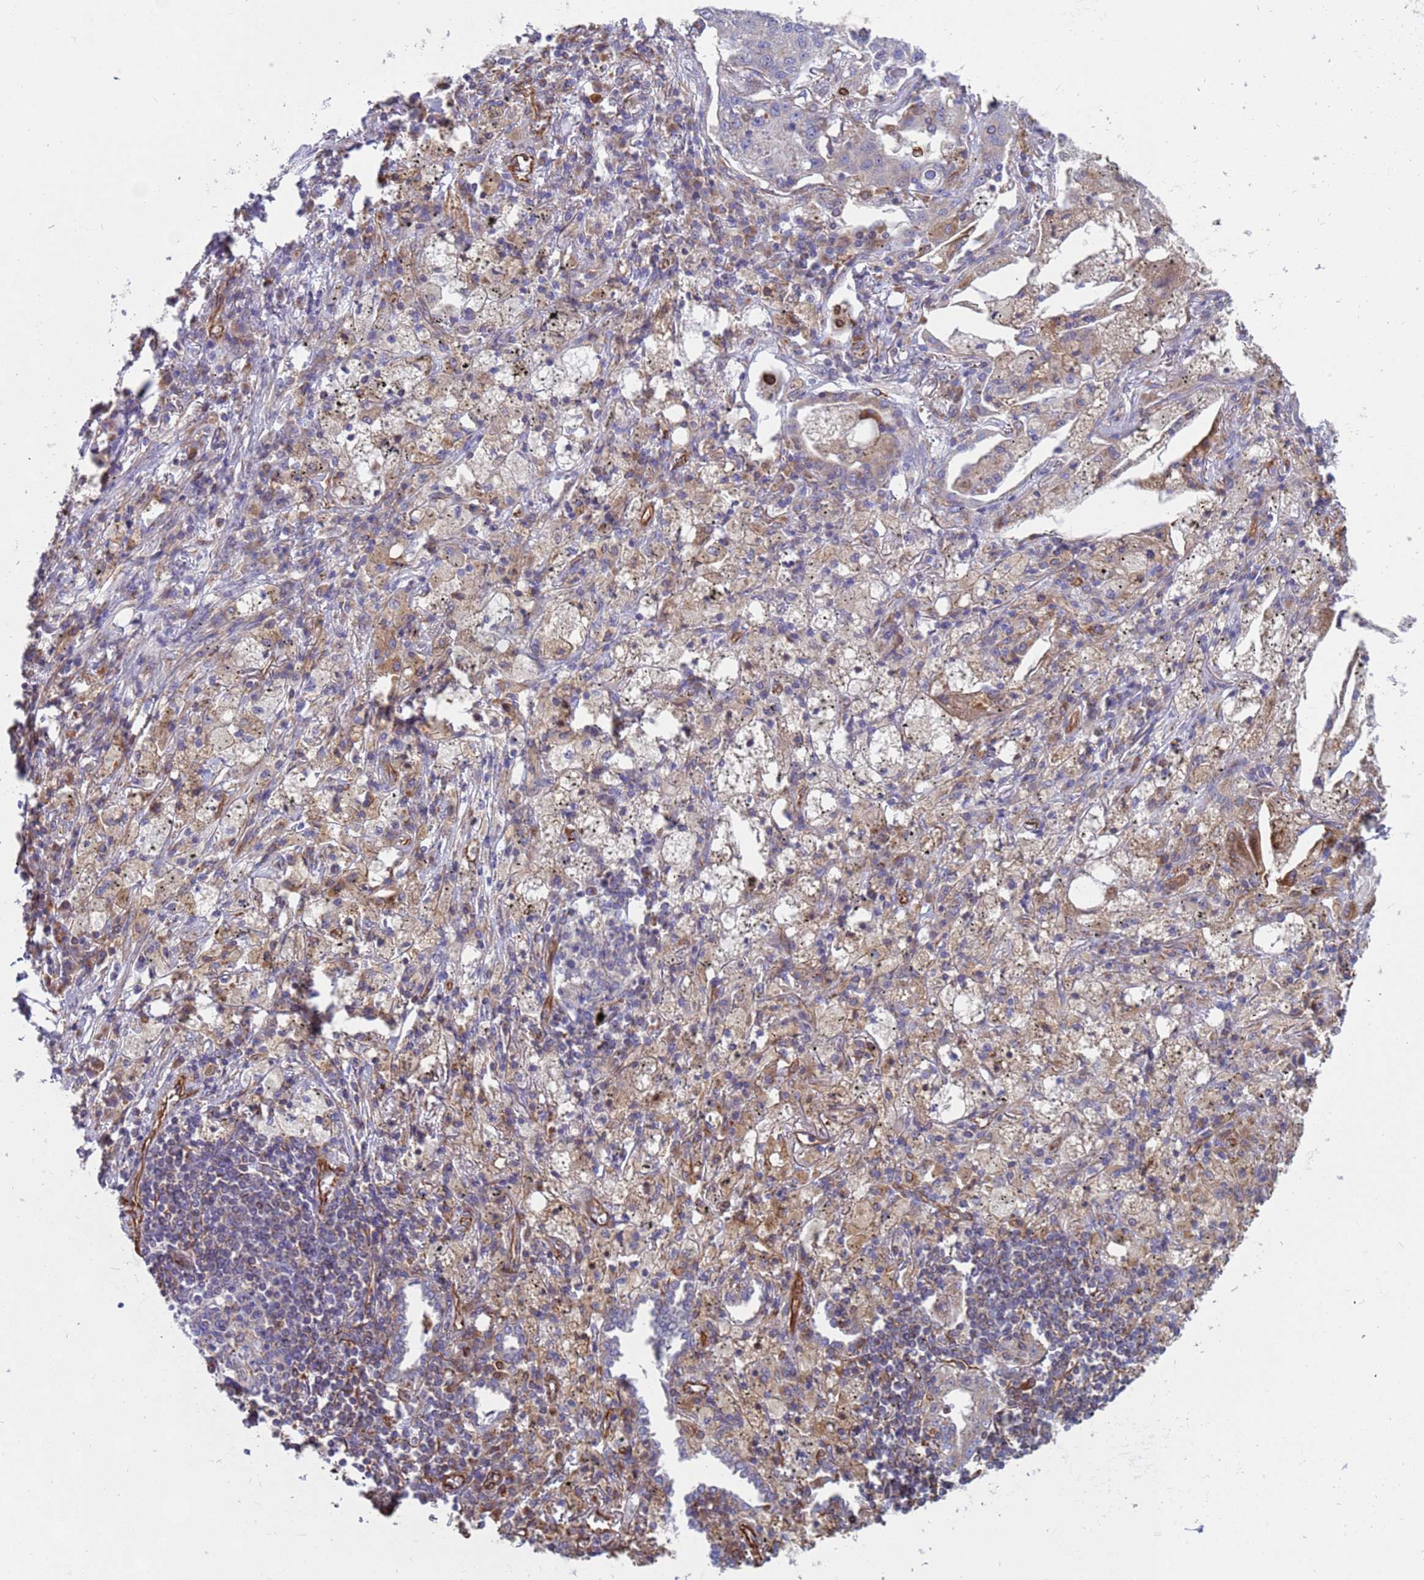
{"staining": {"intensity": "negative", "quantity": "none", "location": "none"}, "tissue": "lung cancer", "cell_type": "Tumor cells", "image_type": "cancer", "snomed": [{"axis": "morphology", "description": "Squamous cell carcinoma, NOS"}, {"axis": "topography", "description": "Lung"}], "caption": "Protein analysis of lung cancer (squamous cell carcinoma) displays no significant positivity in tumor cells.", "gene": "NUDT12", "patient": {"sex": "female", "age": 63}}